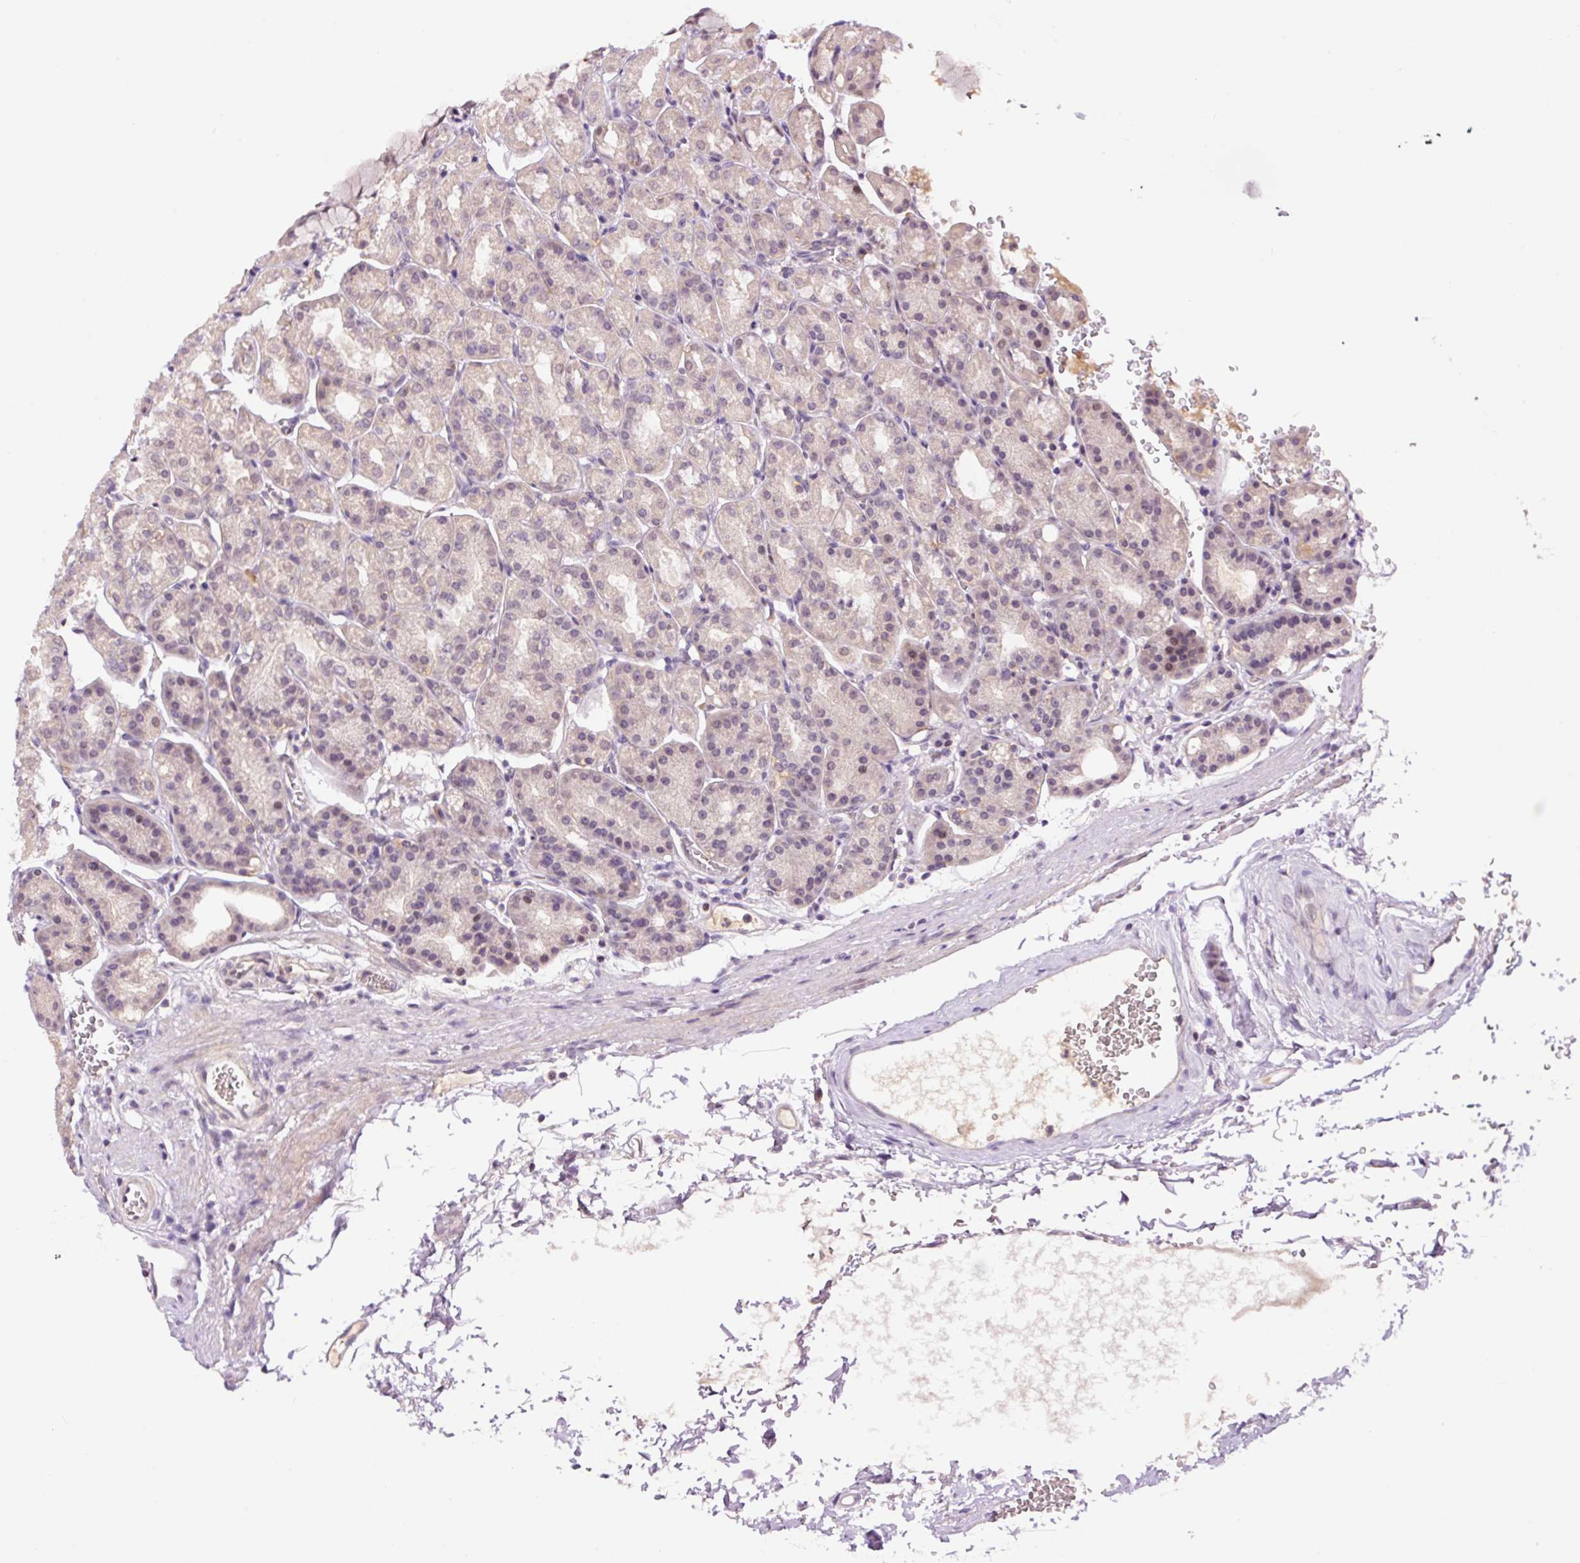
{"staining": {"intensity": "weak", "quantity": ">75%", "location": "cytoplasmic/membranous"}, "tissue": "stomach", "cell_type": "Glandular cells", "image_type": "normal", "snomed": [{"axis": "morphology", "description": "Normal tissue, NOS"}, {"axis": "topography", "description": "Stomach, upper"}], "caption": "About >75% of glandular cells in benign human stomach display weak cytoplasmic/membranous protein staining as visualized by brown immunohistochemical staining.", "gene": "DPPA4", "patient": {"sex": "female", "age": 81}}